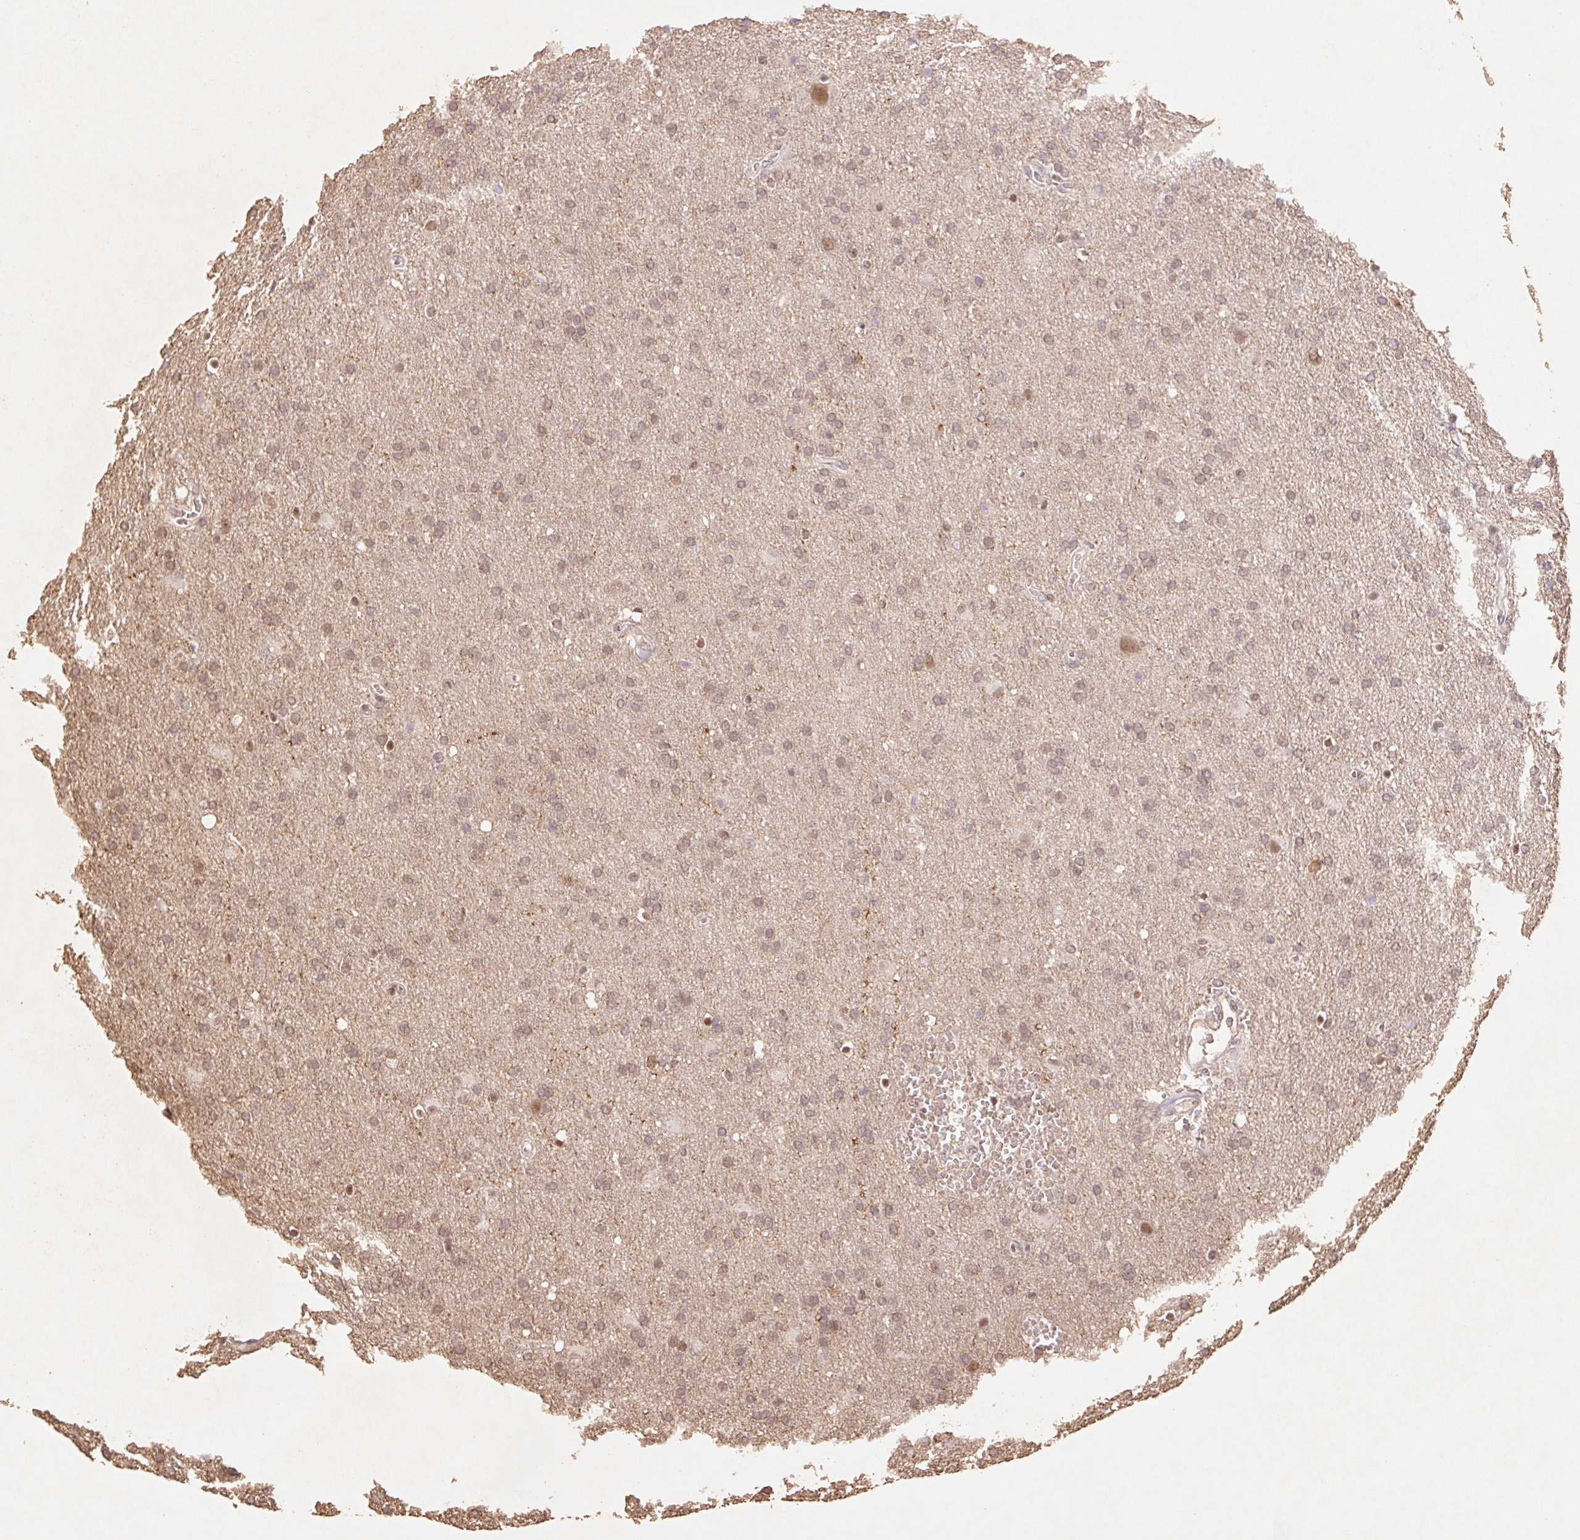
{"staining": {"intensity": "weak", "quantity": ">75%", "location": "nuclear"}, "tissue": "glioma", "cell_type": "Tumor cells", "image_type": "cancer", "snomed": [{"axis": "morphology", "description": "Glioma, malignant, Low grade"}, {"axis": "topography", "description": "Brain"}], "caption": "IHC staining of low-grade glioma (malignant), which shows low levels of weak nuclear expression in approximately >75% of tumor cells indicating weak nuclear protein expression. The staining was performed using DAB (brown) for protein detection and nuclei were counterstained in hematoxylin (blue).", "gene": "TRERF1", "patient": {"sex": "male", "age": 66}}